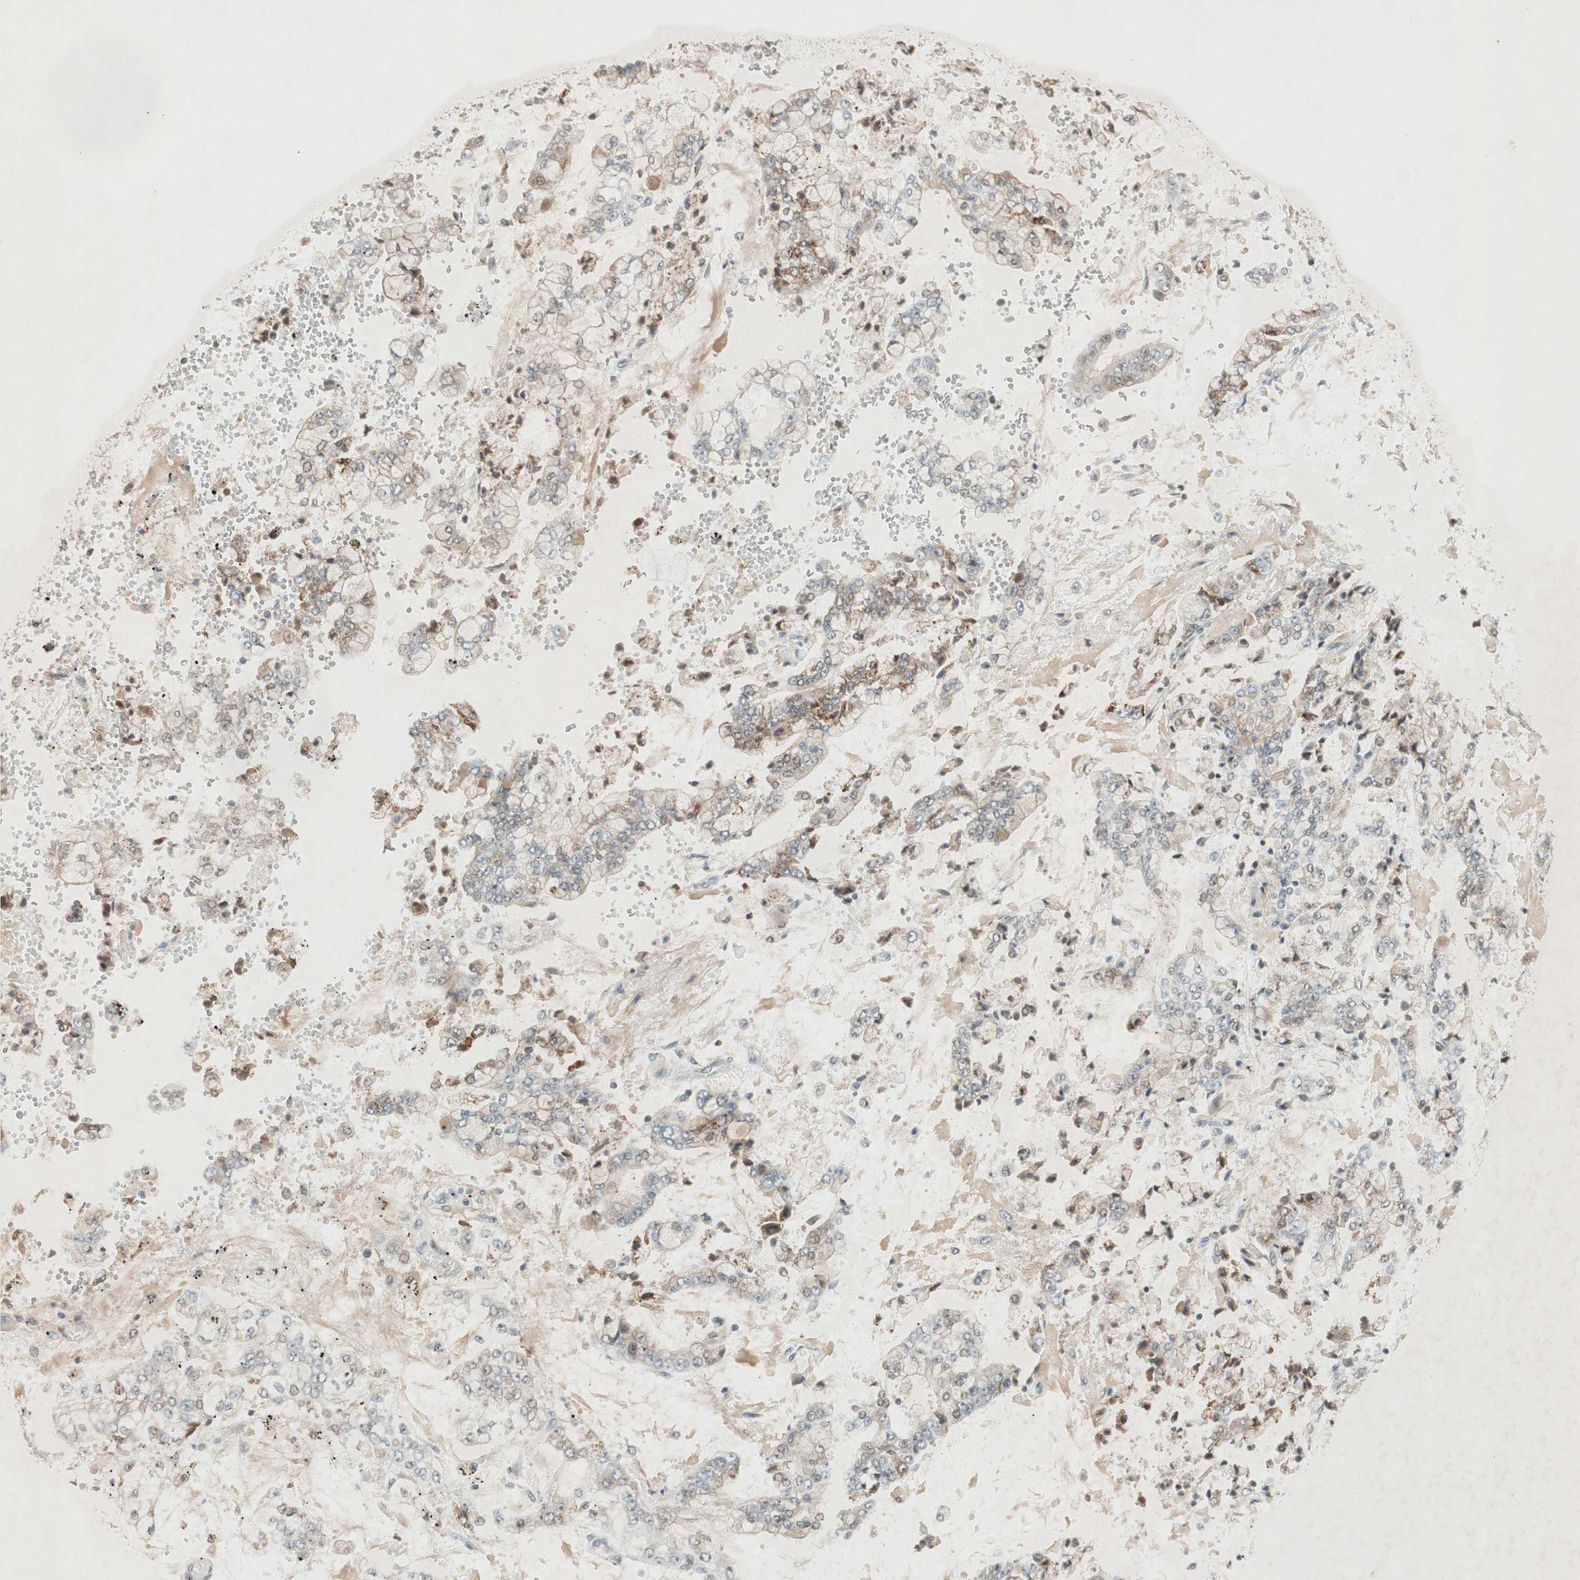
{"staining": {"intensity": "weak", "quantity": "<25%", "location": "cytoplasmic/membranous"}, "tissue": "stomach cancer", "cell_type": "Tumor cells", "image_type": "cancer", "snomed": [{"axis": "morphology", "description": "Adenocarcinoma, NOS"}, {"axis": "topography", "description": "Stomach"}], "caption": "Image shows no significant protein expression in tumor cells of stomach adenocarcinoma.", "gene": "RNGTT", "patient": {"sex": "male", "age": 76}}